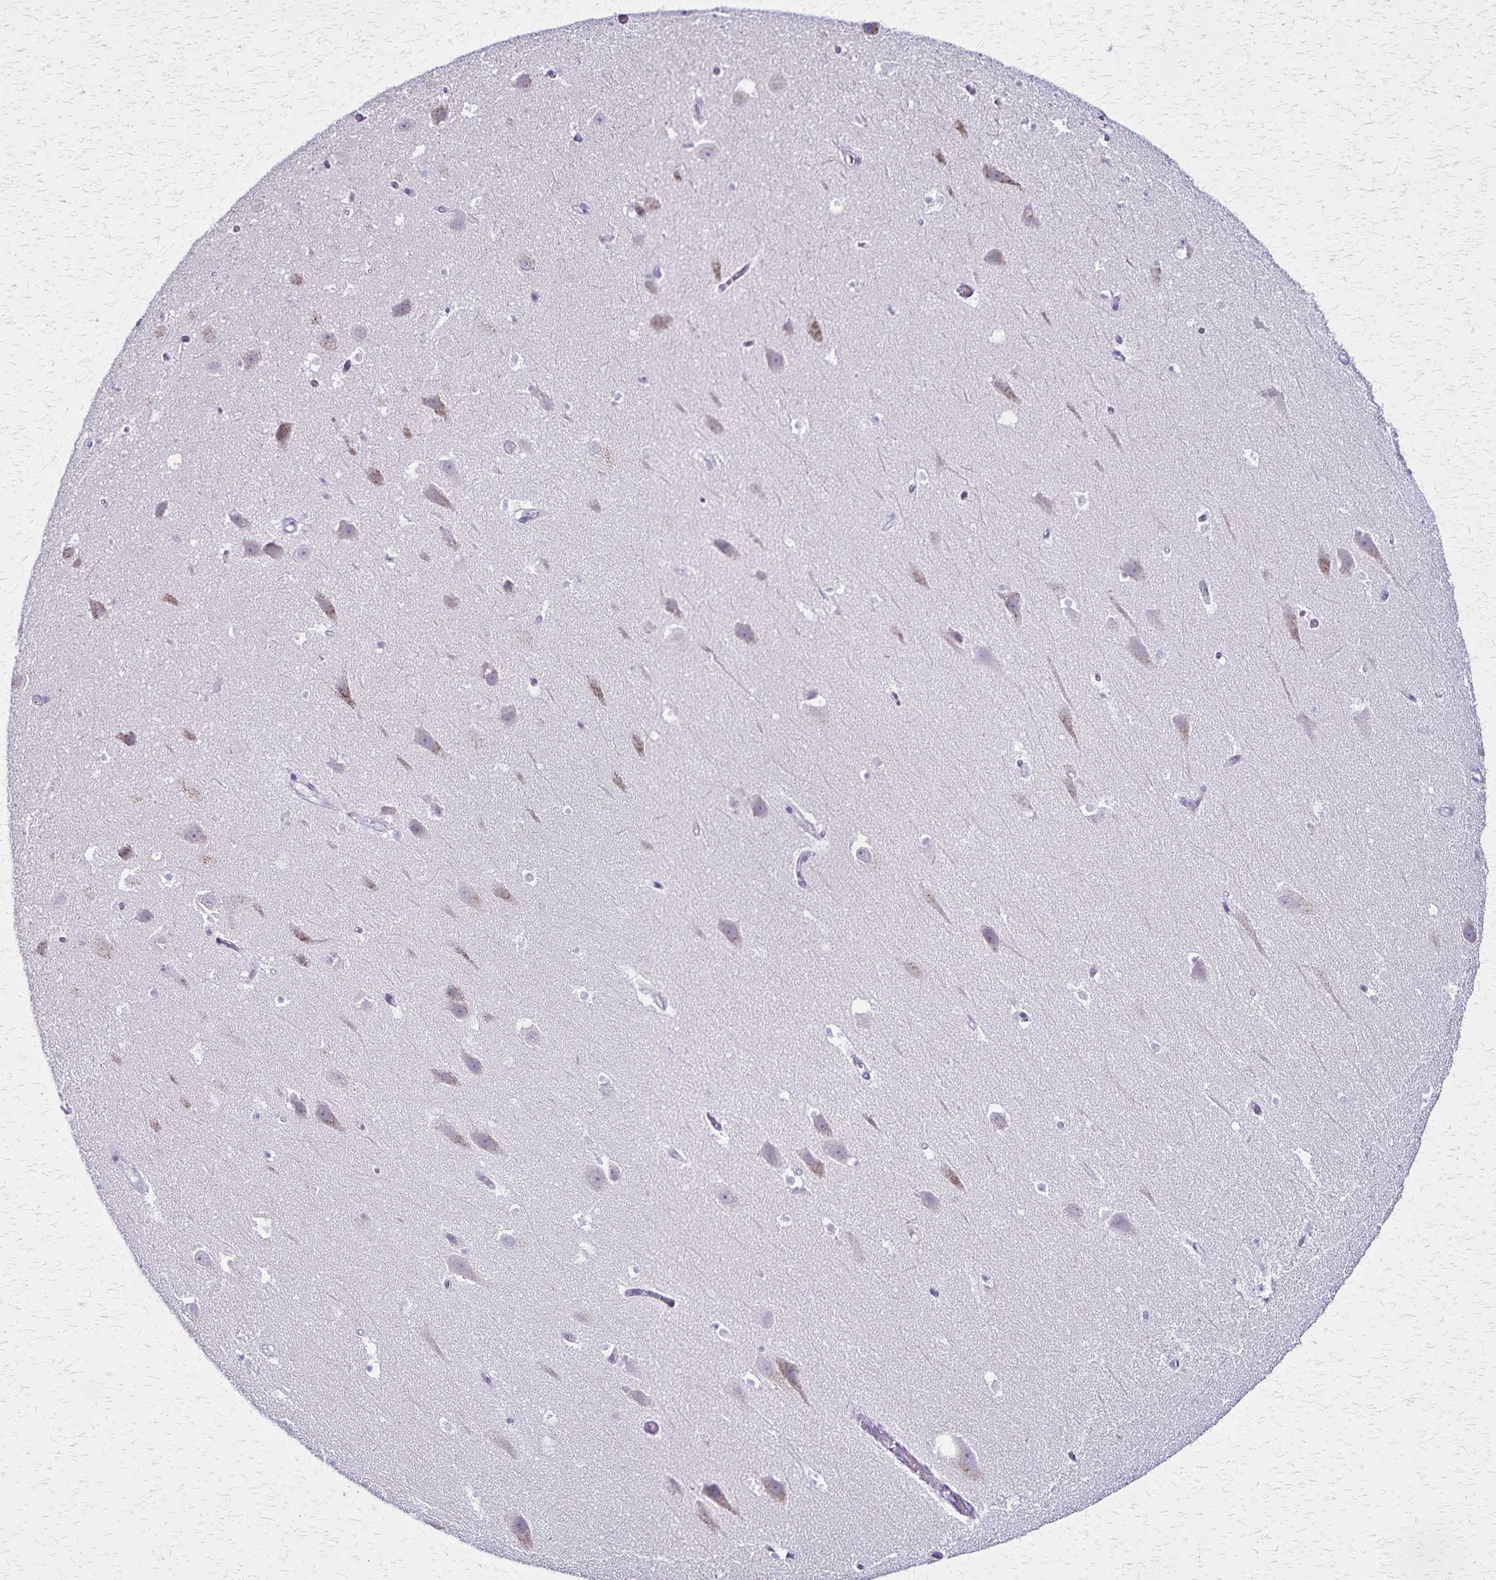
{"staining": {"intensity": "negative", "quantity": "none", "location": "none"}, "tissue": "hippocampus", "cell_type": "Glial cells", "image_type": "normal", "snomed": [{"axis": "morphology", "description": "Normal tissue, NOS"}, {"axis": "topography", "description": "Hippocampus"}], "caption": "Hippocampus stained for a protein using immunohistochemistry (IHC) shows no positivity glial cells.", "gene": "OR51B5", "patient": {"sex": "male", "age": 26}}